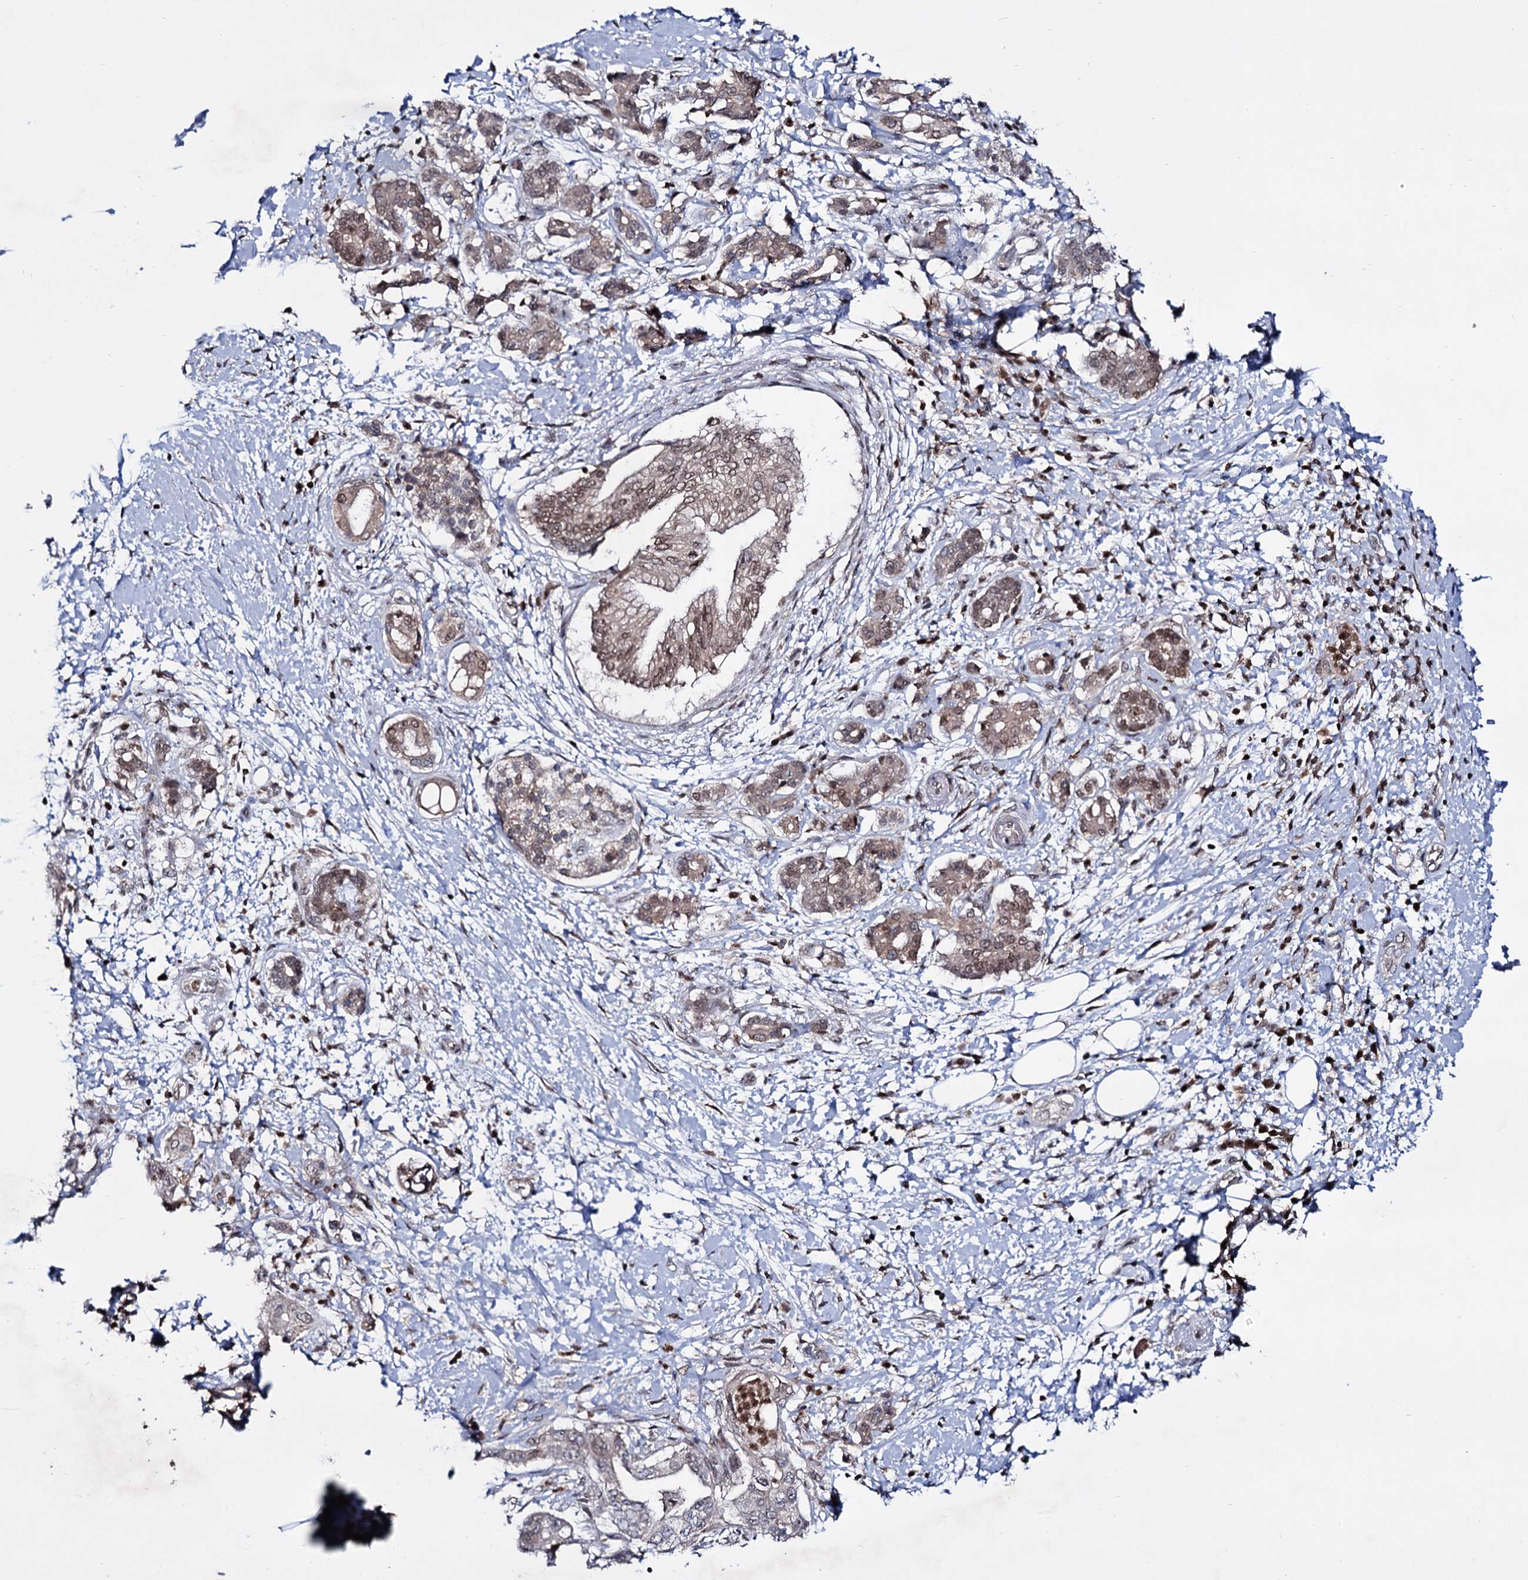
{"staining": {"intensity": "moderate", "quantity": ">75%", "location": "nuclear"}, "tissue": "pancreatic cancer", "cell_type": "Tumor cells", "image_type": "cancer", "snomed": [{"axis": "morphology", "description": "Adenocarcinoma, NOS"}, {"axis": "topography", "description": "Pancreas"}], "caption": "An image showing moderate nuclear staining in approximately >75% of tumor cells in pancreatic cancer (adenocarcinoma), as visualized by brown immunohistochemical staining.", "gene": "SMCHD1", "patient": {"sex": "female", "age": 73}}